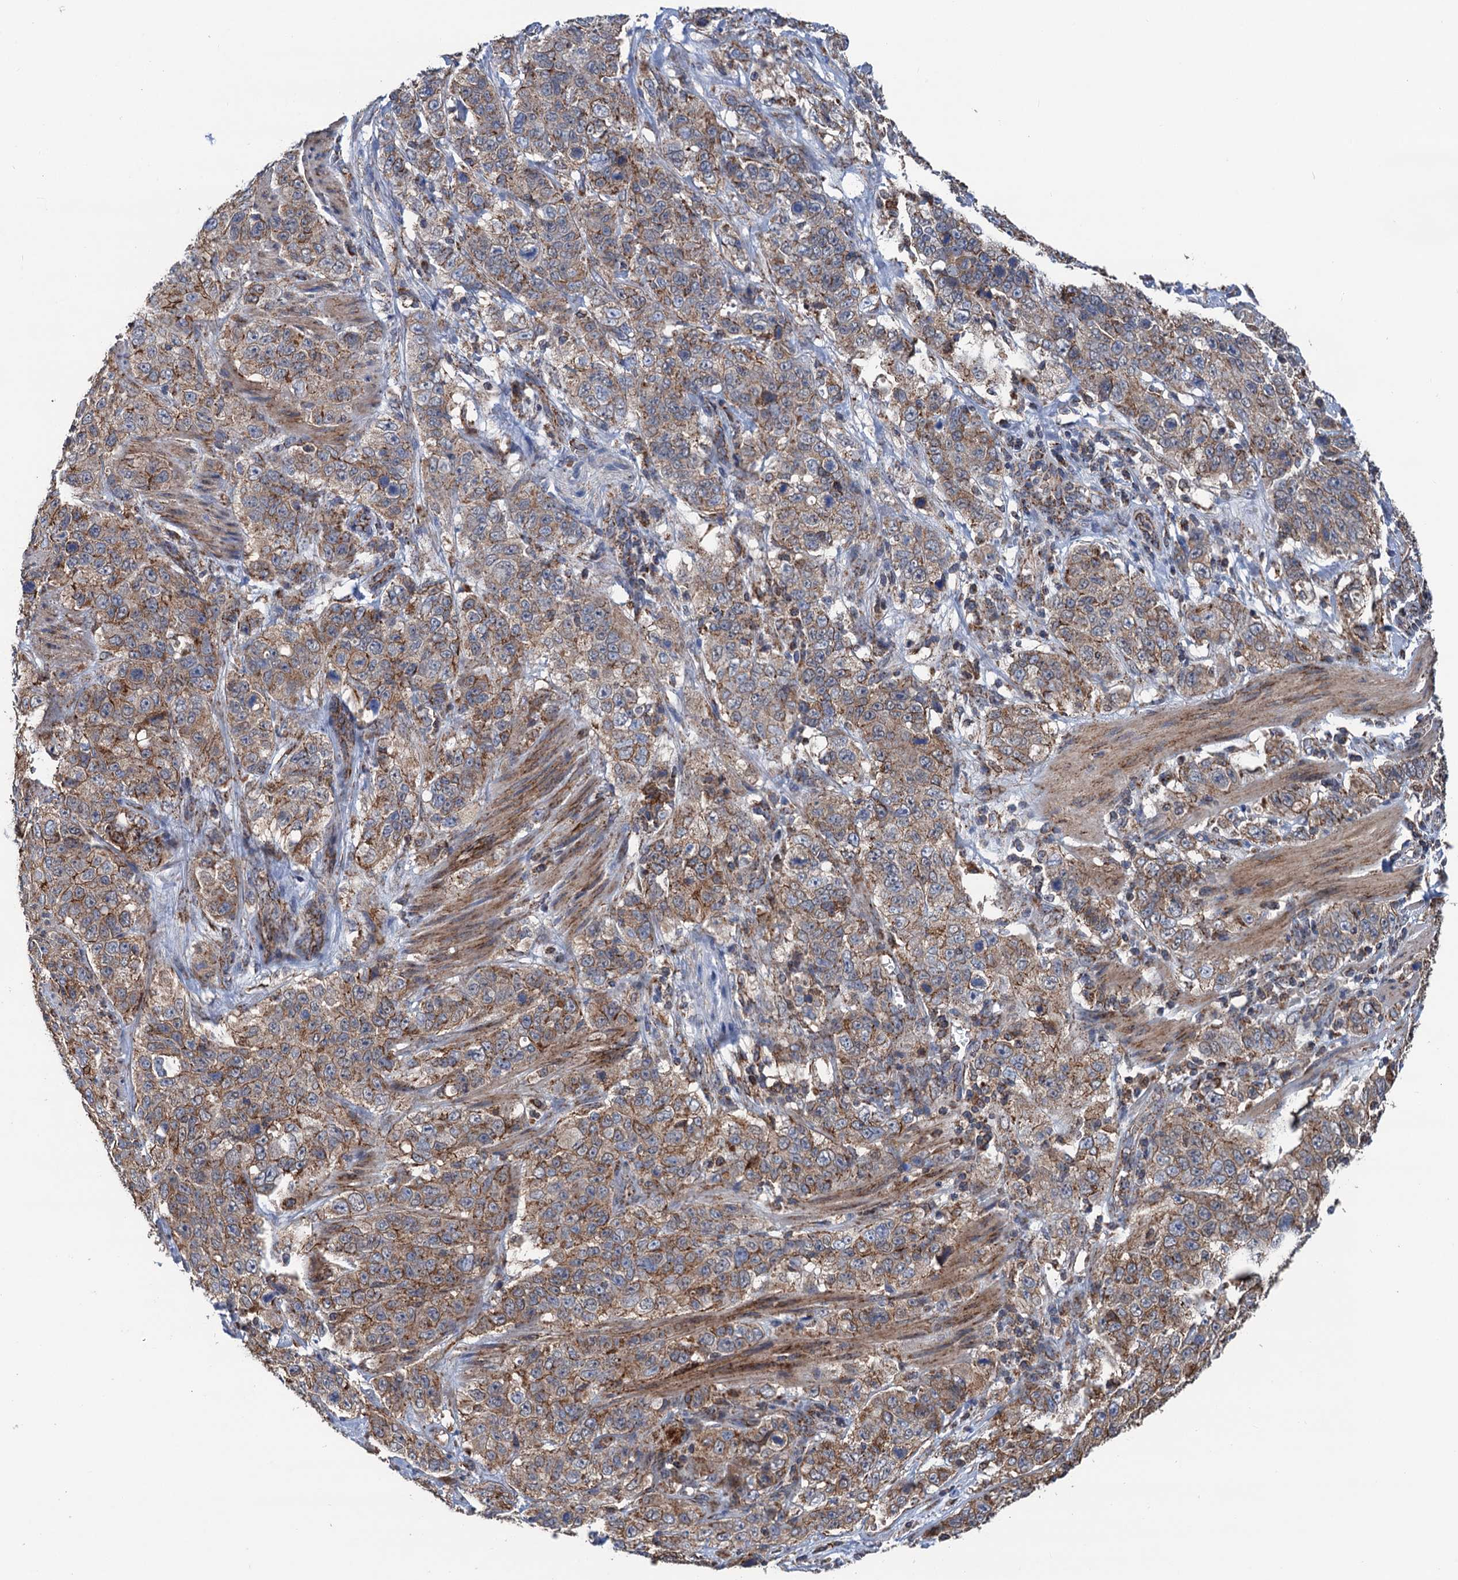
{"staining": {"intensity": "moderate", "quantity": ">75%", "location": "cytoplasmic/membranous"}, "tissue": "stomach cancer", "cell_type": "Tumor cells", "image_type": "cancer", "snomed": [{"axis": "morphology", "description": "Adenocarcinoma, NOS"}, {"axis": "topography", "description": "Stomach"}], "caption": "Adenocarcinoma (stomach) tissue exhibits moderate cytoplasmic/membranous staining in approximately >75% of tumor cells", "gene": "DGLUCY", "patient": {"sex": "male", "age": 48}}